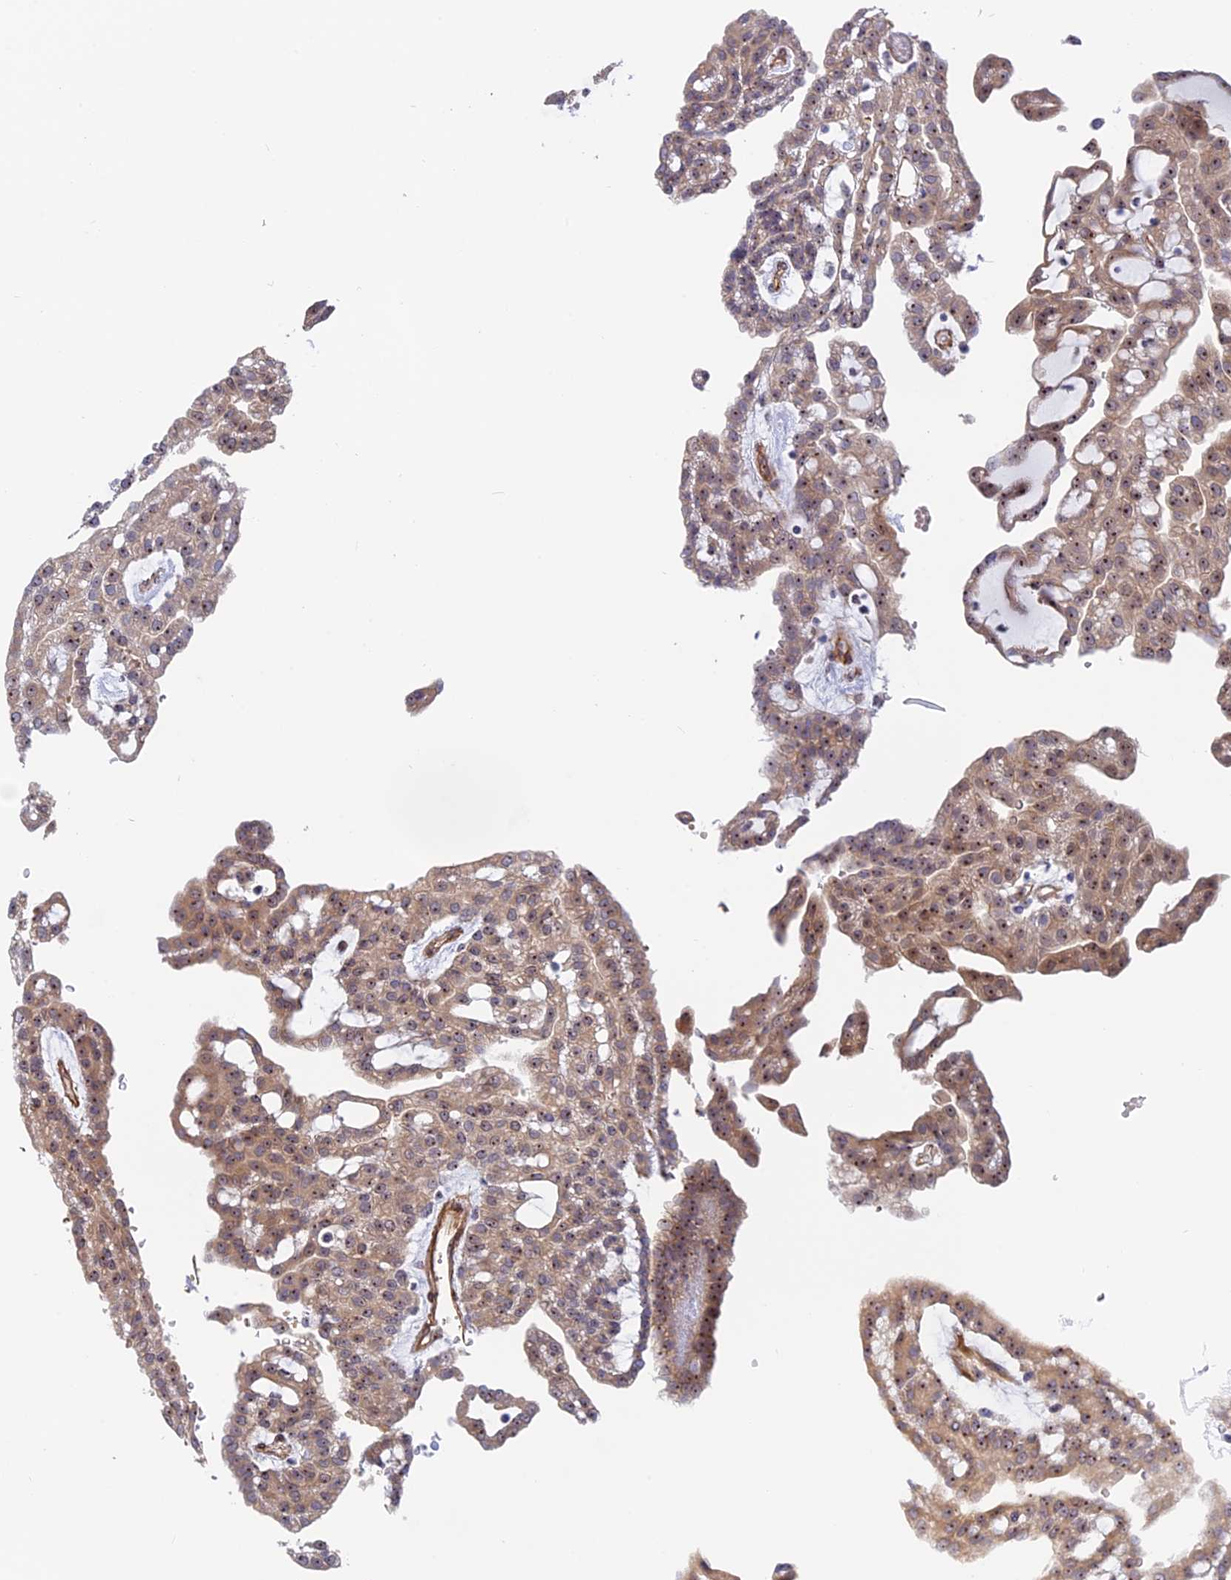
{"staining": {"intensity": "moderate", "quantity": ">75%", "location": "cytoplasmic/membranous,nuclear"}, "tissue": "renal cancer", "cell_type": "Tumor cells", "image_type": "cancer", "snomed": [{"axis": "morphology", "description": "Adenocarcinoma, NOS"}, {"axis": "topography", "description": "Kidney"}], "caption": "Immunohistochemical staining of renal cancer reveals medium levels of moderate cytoplasmic/membranous and nuclear protein positivity in approximately >75% of tumor cells.", "gene": "DBNDD1", "patient": {"sex": "male", "age": 63}}